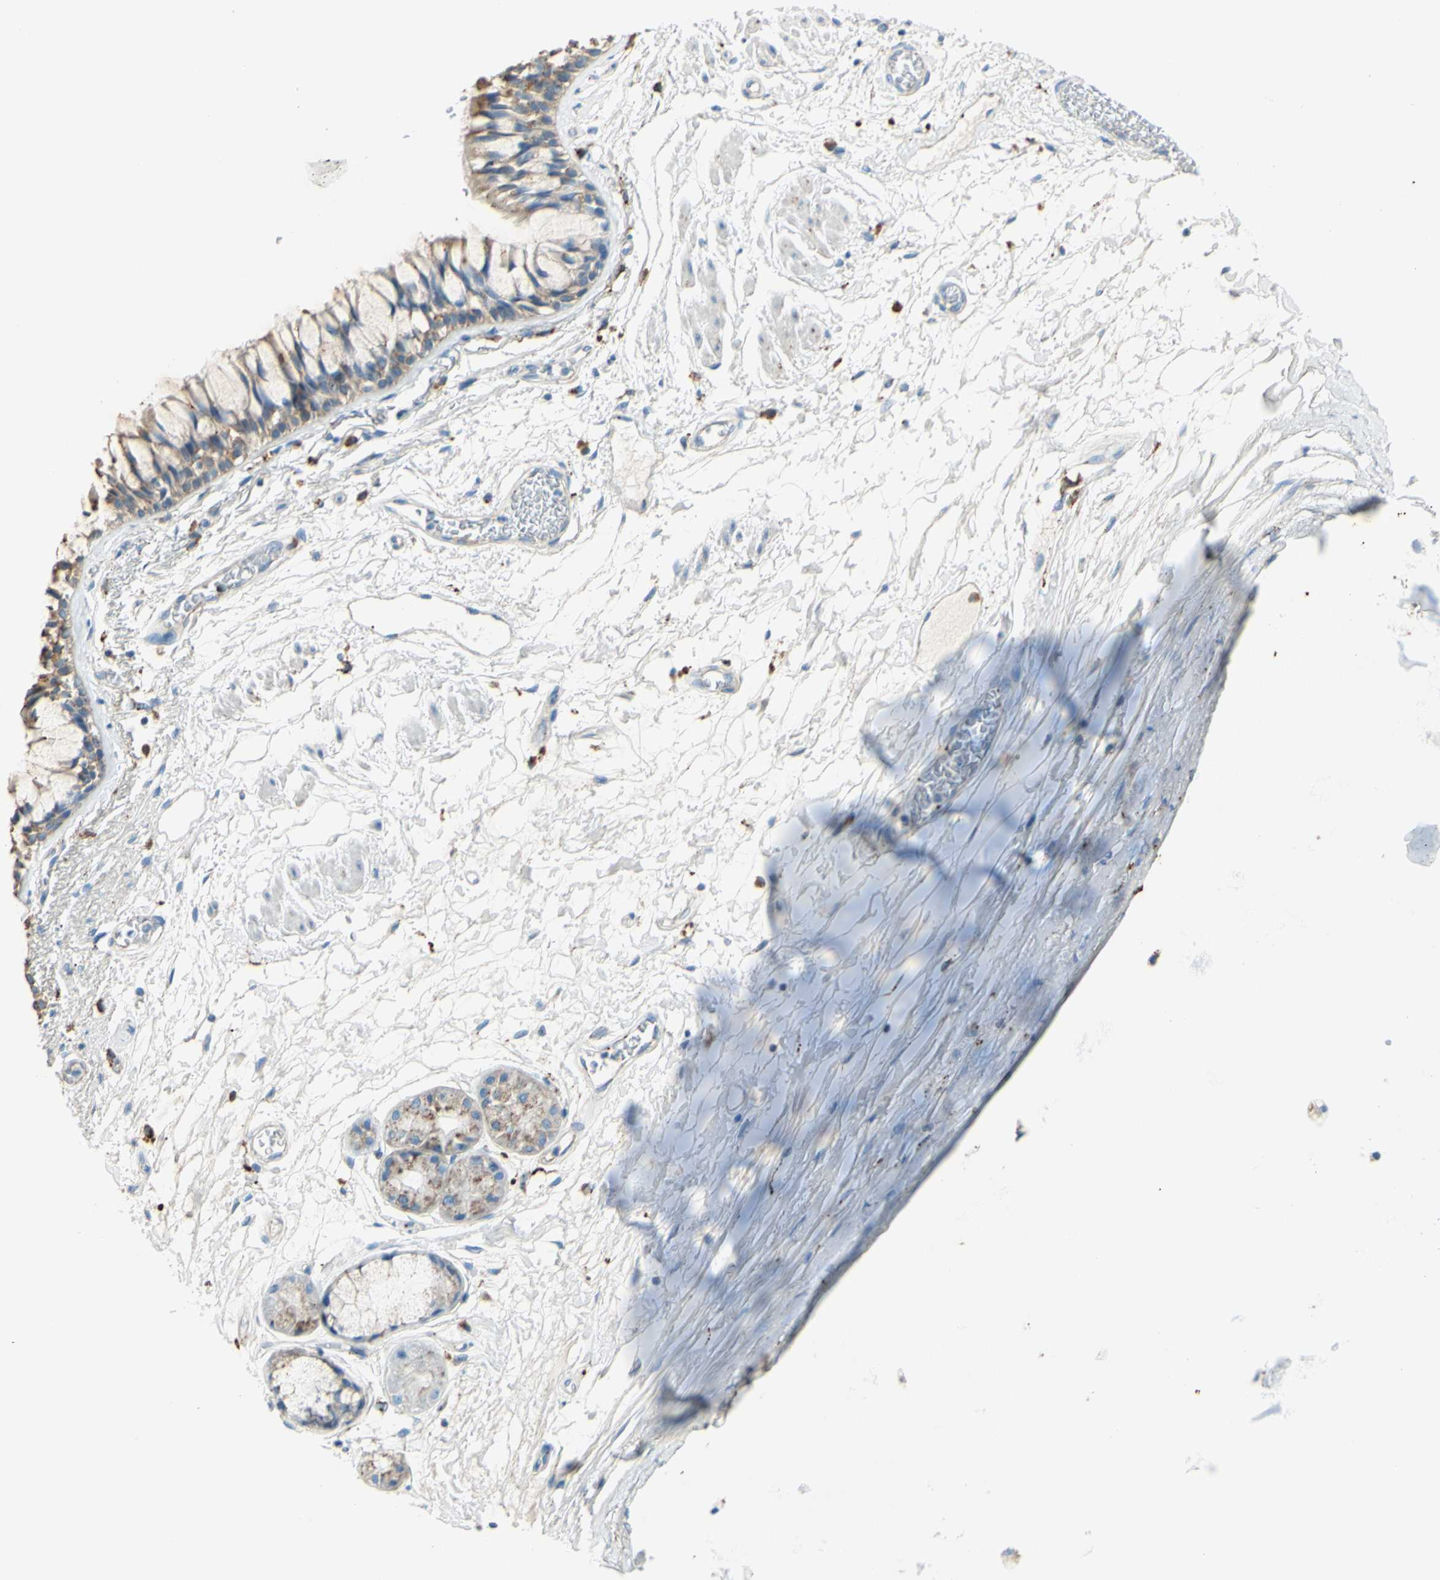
{"staining": {"intensity": "weak", "quantity": ">75%", "location": "cytoplasmic/membranous"}, "tissue": "bronchus", "cell_type": "Respiratory epithelial cells", "image_type": "normal", "snomed": [{"axis": "morphology", "description": "Normal tissue, NOS"}, {"axis": "topography", "description": "Bronchus"}], "caption": "High-power microscopy captured an immunohistochemistry (IHC) histopathology image of benign bronchus, revealing weak cytoplasmic/membranous staining in approximately >75% of respiratory epithelial cells.", "gene": "CTSD", "patient": {"sex": "male", "age": 66}}